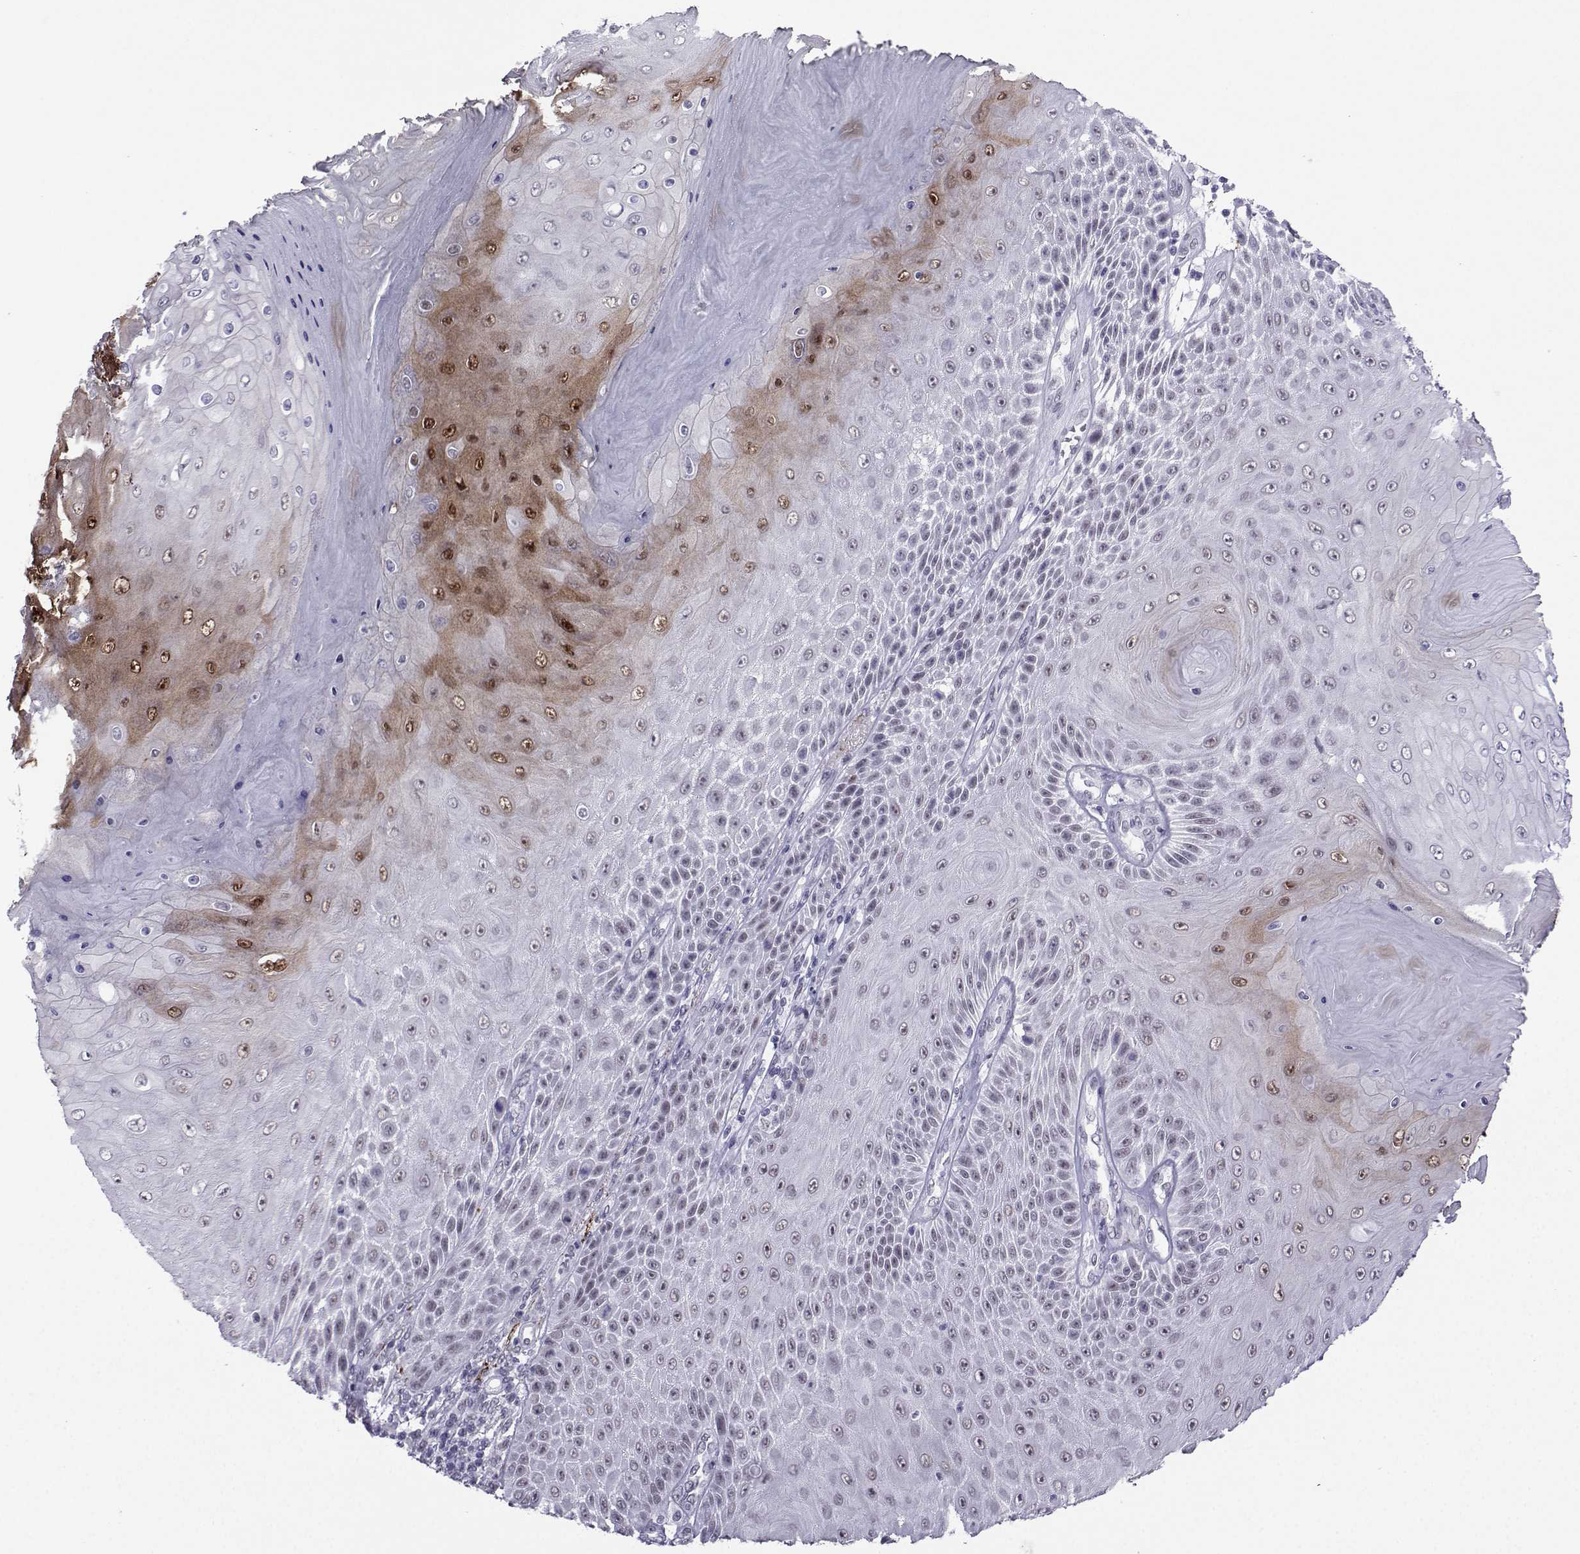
{"staining": {"intensity": "moderate", "quantity": "<25%", "location": "nuclear"}, "tissue": "skin cancer", "cell_type": "Tumor cells", "image_type": "cancer", "snomed": [{"axis": "morphology", "description": "Squamous cell carcinoma, NOS"}, {"axis": "topography", "description": "Skin"}], "caption": "Squamous cell carcinoma (skin) stained with DAB (3,3'-diaminobenzidine) immunohistochemistry exhibits low levels of moderate nuclear positivity in approximately <25% of tumor cells.", "gene": "LORICRIN", "patient": {"sex": "male", "age": 62}}